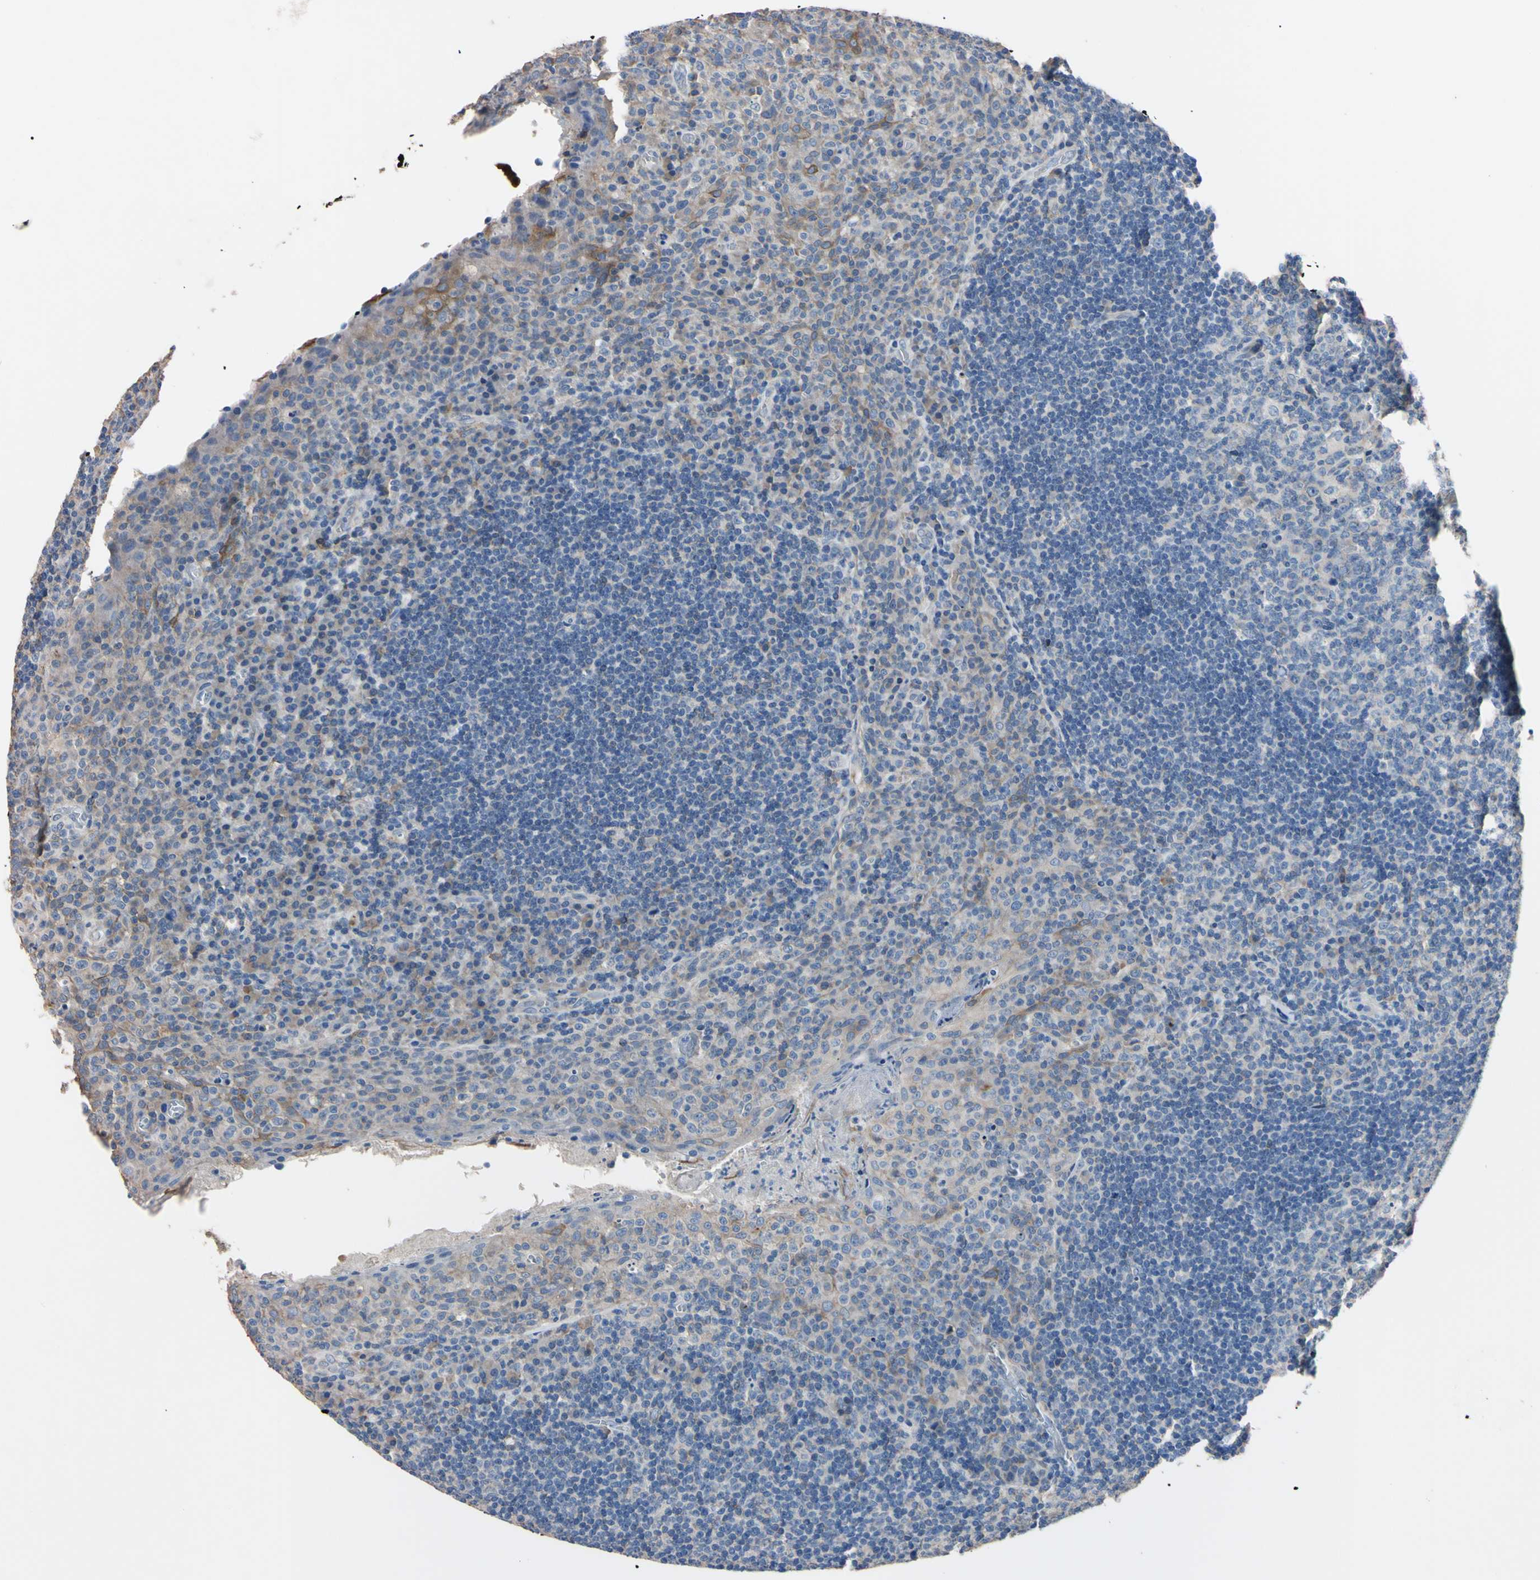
{"staining": {"intensity": "negative", "quantity": "none", "location": "none"}, "tissue": "tonsil", "cell_type": "Germinal center cells", "image_type": "normal", "snomed": [{"axis": "morphology", "description": "Normal tissue, NOS"}, {"axis": "topography", "description": "Tonsil"}], "caption": "This is a histopathology image of immunohistochemistry staining of normal tonsil, which shows no expression in germinal center cells. The staining was performed using DAB (3,3'-diaminobenzidine) to visualize the protein expression in brown, while the nuclei were stained in blue with hematoxylin (Magnification: 20x).", "gene": "PNKD", "patient": {"sex": "male", "age": 17}}